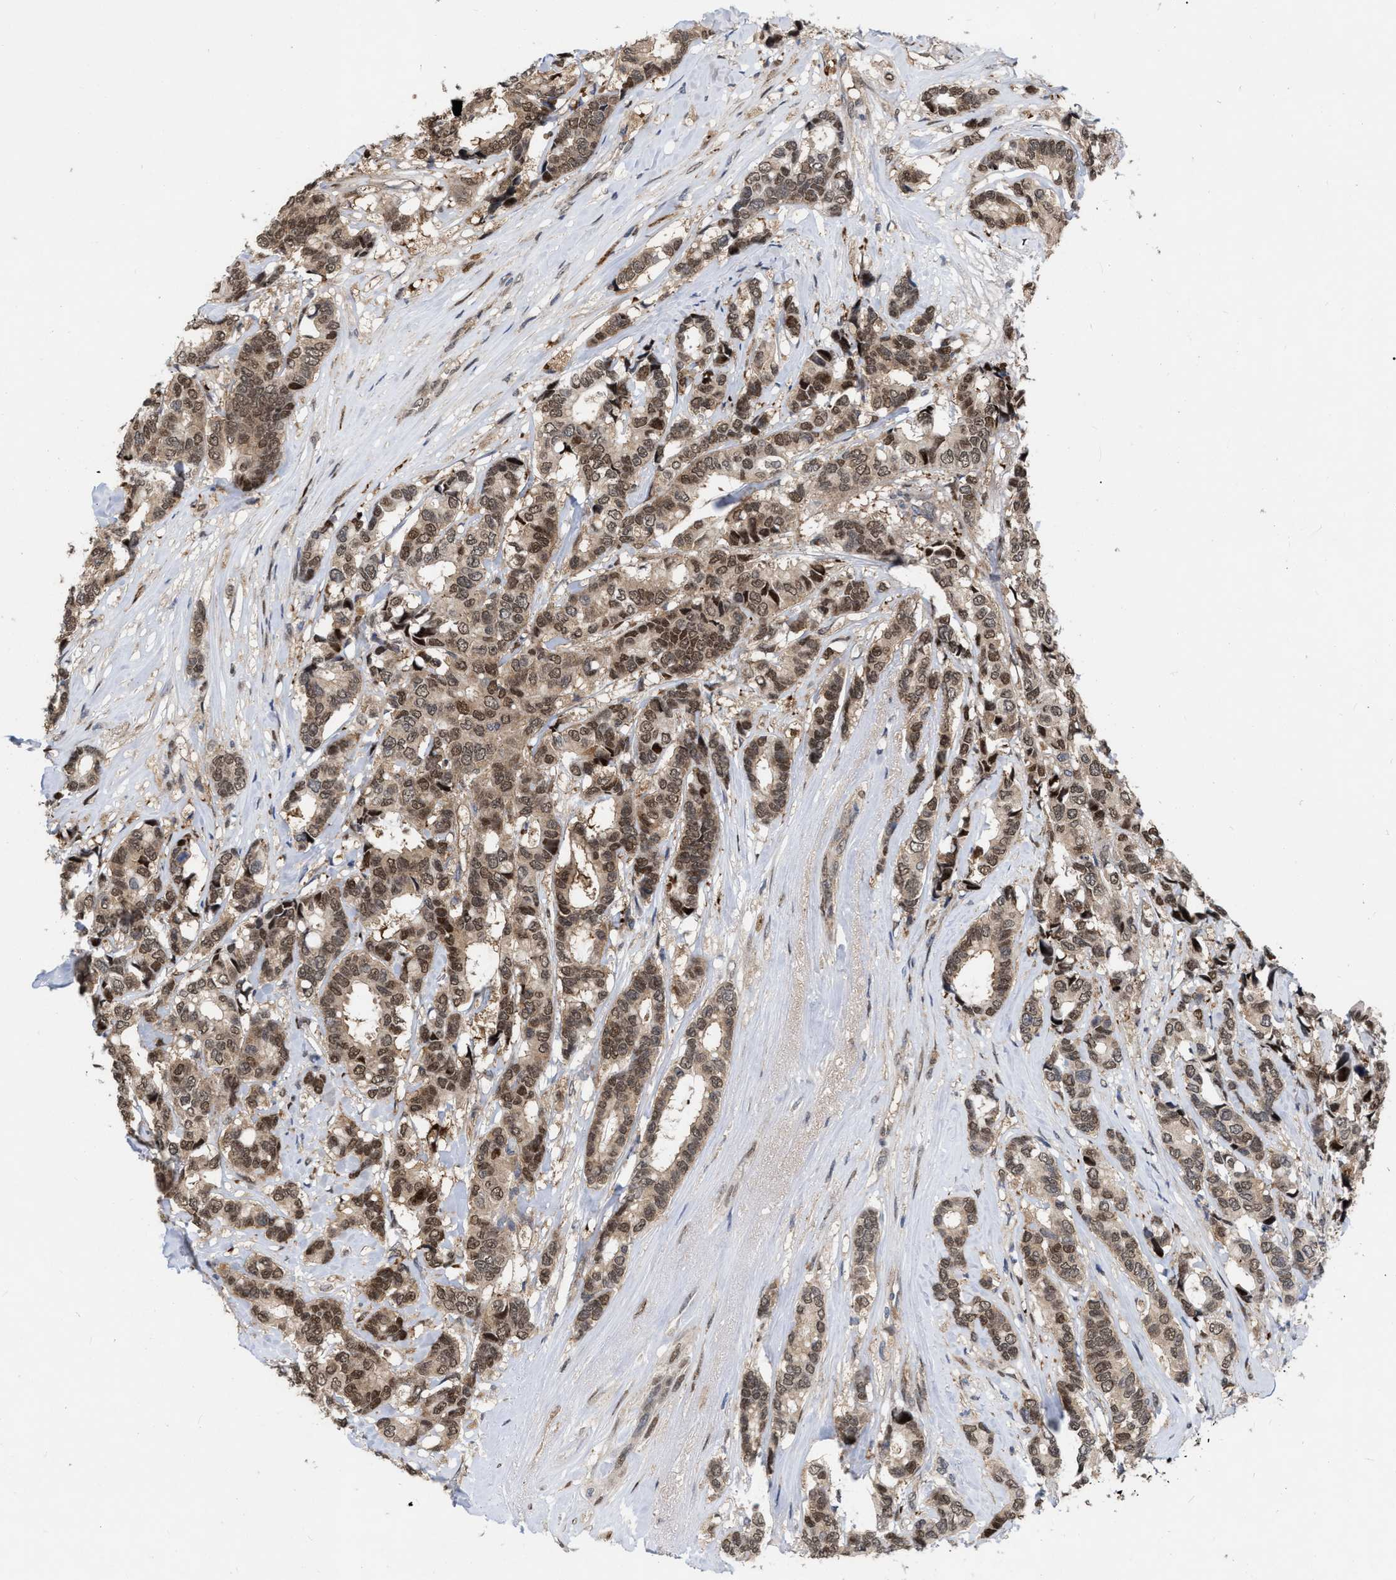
{"staining": {"intensity": "moderate", "quantity": ">75%", "location": "cytoplasmic/membranous,nuclear"}, "tissue": "breast cancer", "cell_type": "Tumor cells", "image_type": "cancer", "snomed": [{"axis": "morphology", "description": "Duct carcinoma"}, {"axis": "topography", "description": "Breast"}], "caption": "Immunohistochemical staining of infiltrating ductal carcinoma (breast) shows medium levels of moderate cytoplasmic/membranous and nuclear protein expression in approximately >75% of tumor cells. The protein of interest is stained brown, and the nuclei are stained in blue (DAB IHC with brightfield microscopy, high magnification).", "gene": "MDM4", "patient": {"sex": "female", "age": 87}}